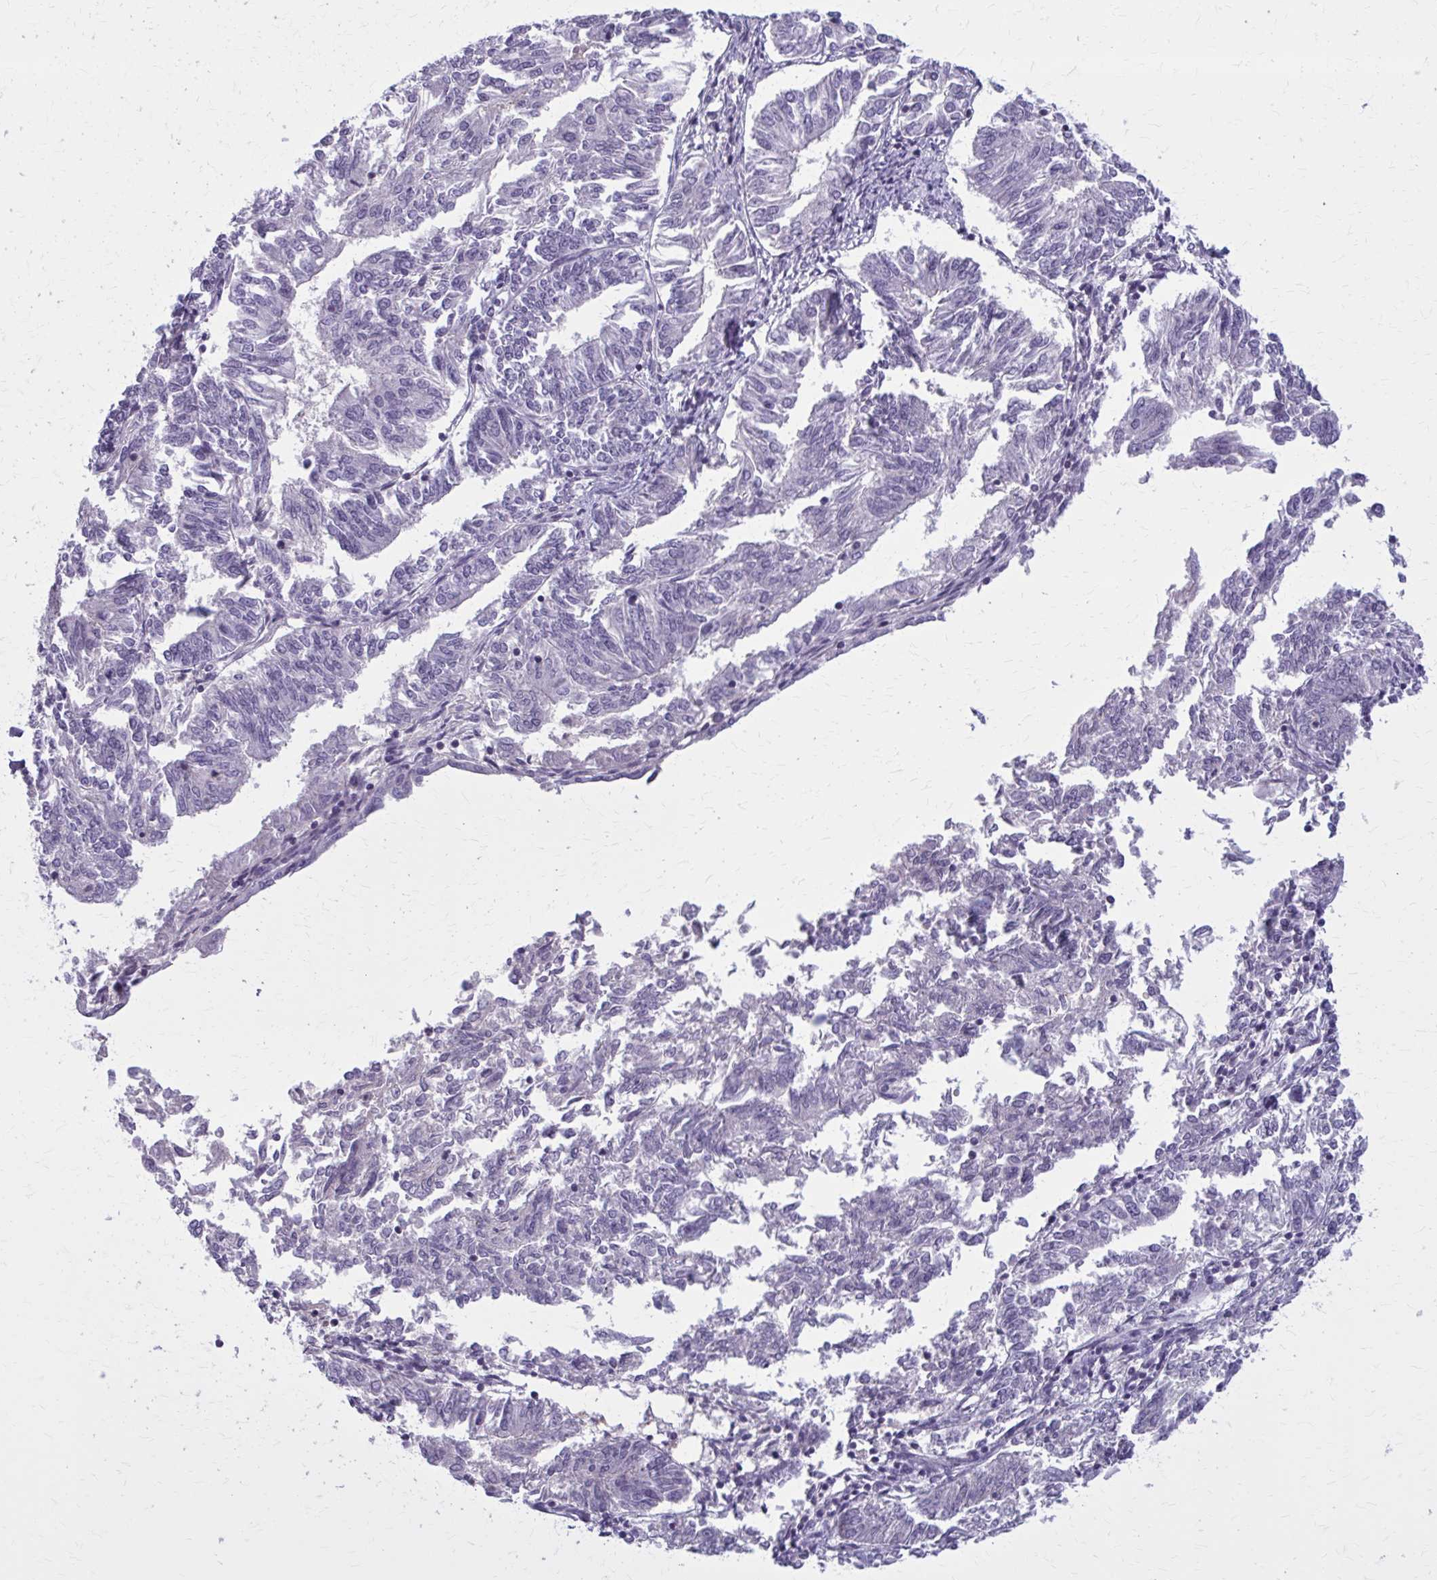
{"staining": {"intensity": "negative", "quantity": "none", "location": "none"}, "tissue": "endometrial cancer", "cell_type": "Tumor cells", "image_type": "cancer", "snomed": [{"axis": "morphology", "description": "Adenocarcinoma, NOS"}, {"axis": "topography", "description": "Endometrium"}], "caption": "High power microscopy histopathology image of an immunohistochemistry image of adenocarcinoma (endometrial), revealing no significant expression in tumor cells.", "gene": "OR4A47", "patient": {"sex": "female", "age": 58}}